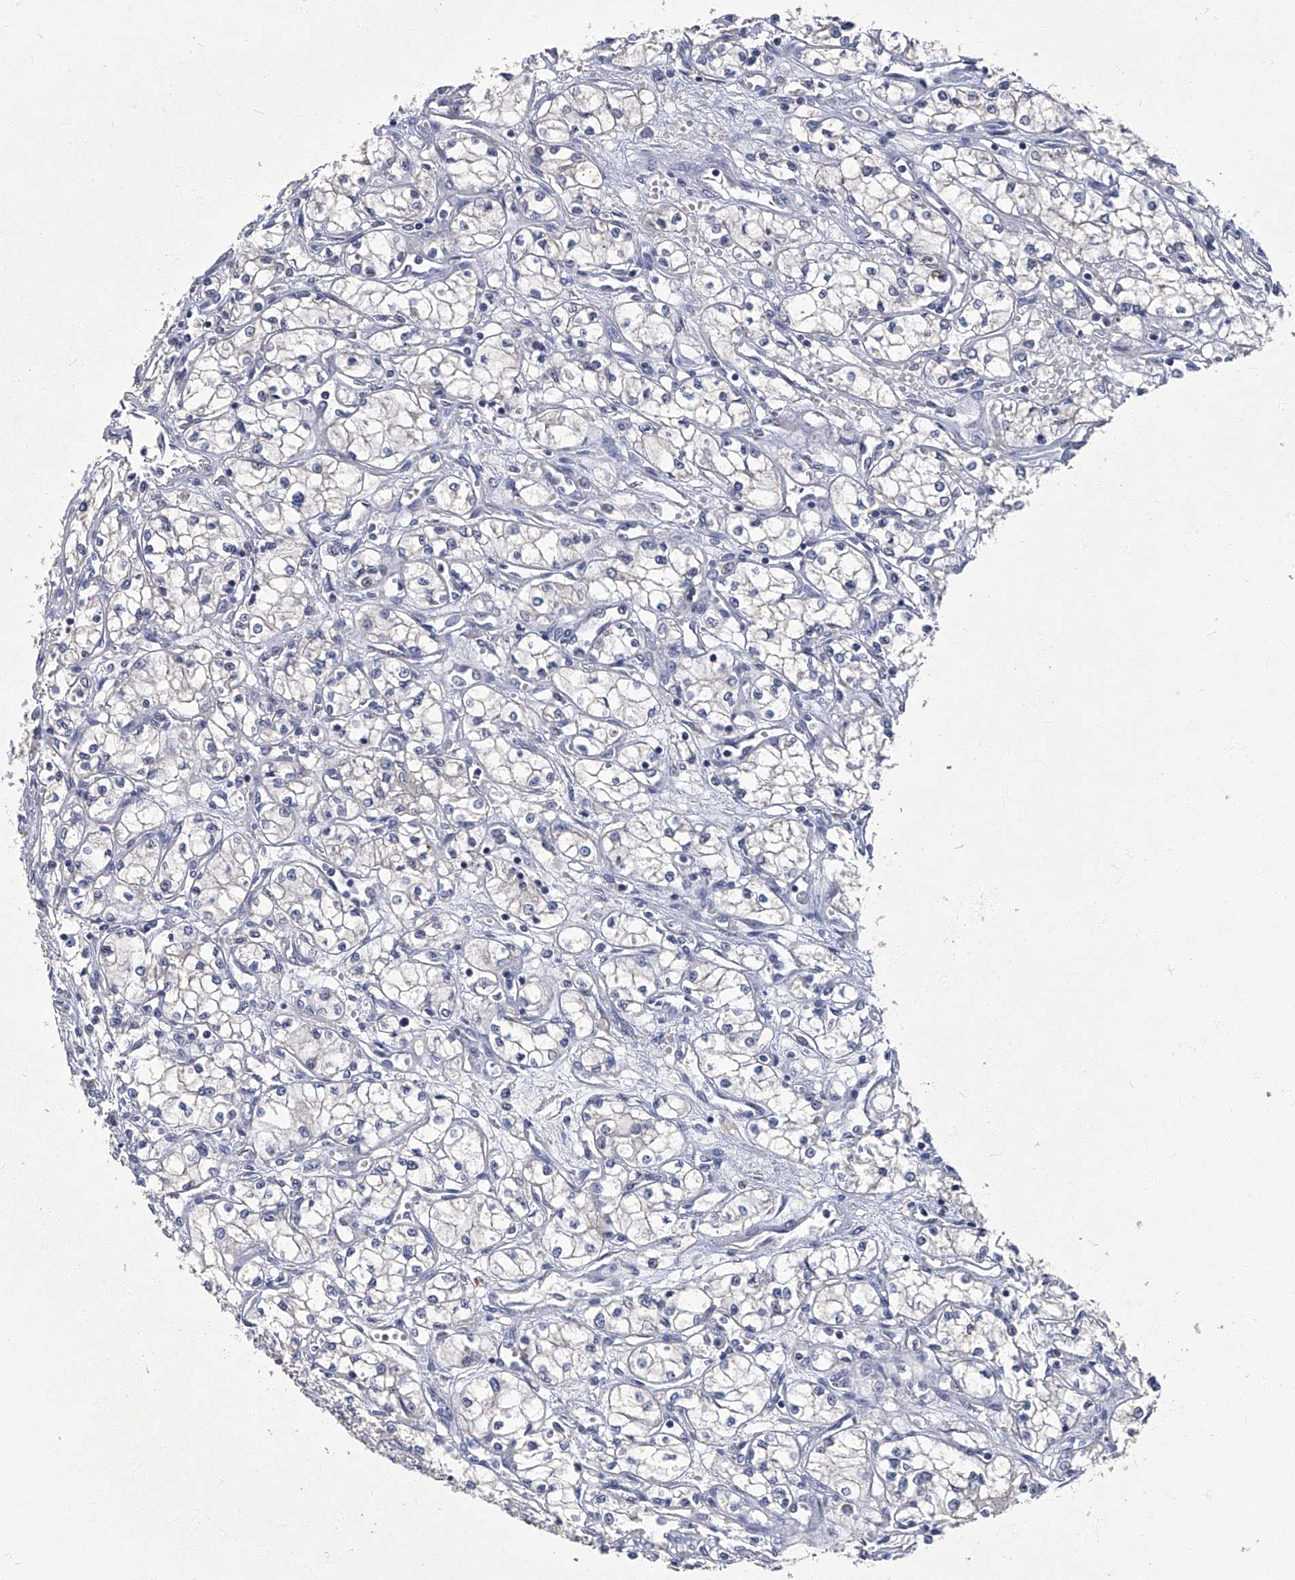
{"staining": {"intensity": "negative", "quantity": "none", "location": "none"}, "tissue": "renal cancer", "cell_type": "Tumor cells", "image_type": "cancer", "snomed": [{"axis": "morphology", "description": "Normal tissue, NOS"}, {"axis": "morphology", "description": "Adenocarcinoma, NOS"}, {"axis": "topography", "description": "Kidney"}], "caption": "Immunohistochemistry of human renal cancer shows no staining in tumor cells.", "gene": "TGFBR1", "patient": {"sex": "male", "age": 59}}